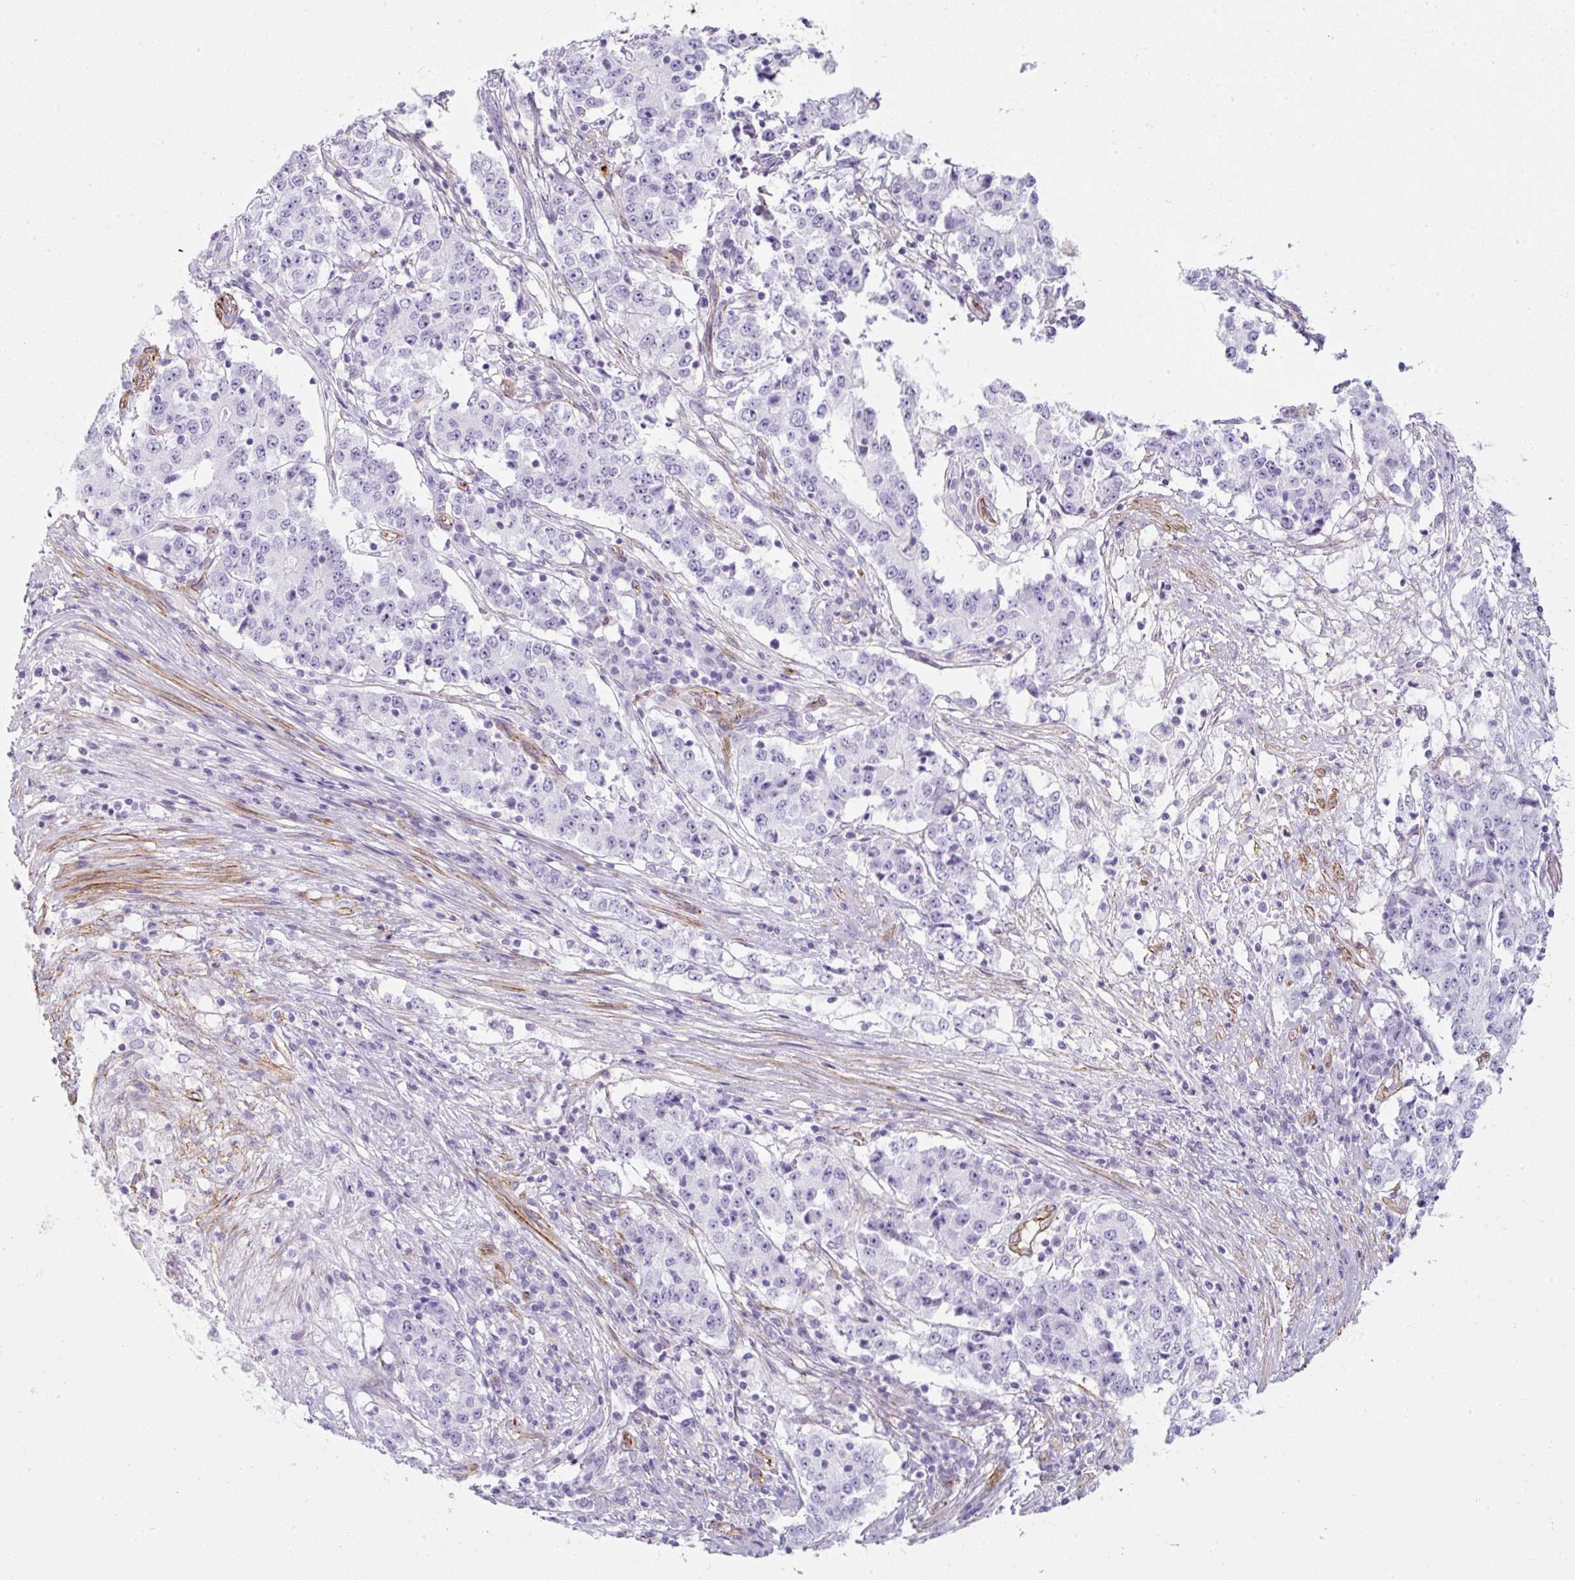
{"staining": {"intensity": "negative", "quantity": "none", "location": "none"}, "tissue": "stomach cancer", "cell_type": "Tumor cells", "image_type": "cancer", "snomed": [{"axis": "morphology", "description": "Adenocarcinoma, NOS"}, {"axis": "topography", "description": "Stomach"}], "caption": "Stomach adenocarcinoma was stained to show a protein in brown. There is no significant staining in tumor cells. The staining was performed using DAB to visualize the protein expression in brown, while the nuclei were stained in blue with hematoxylin (Magnification: 20x).", "gene": "CAVIN3", "patient": {"sex": "male", "age": 59}}